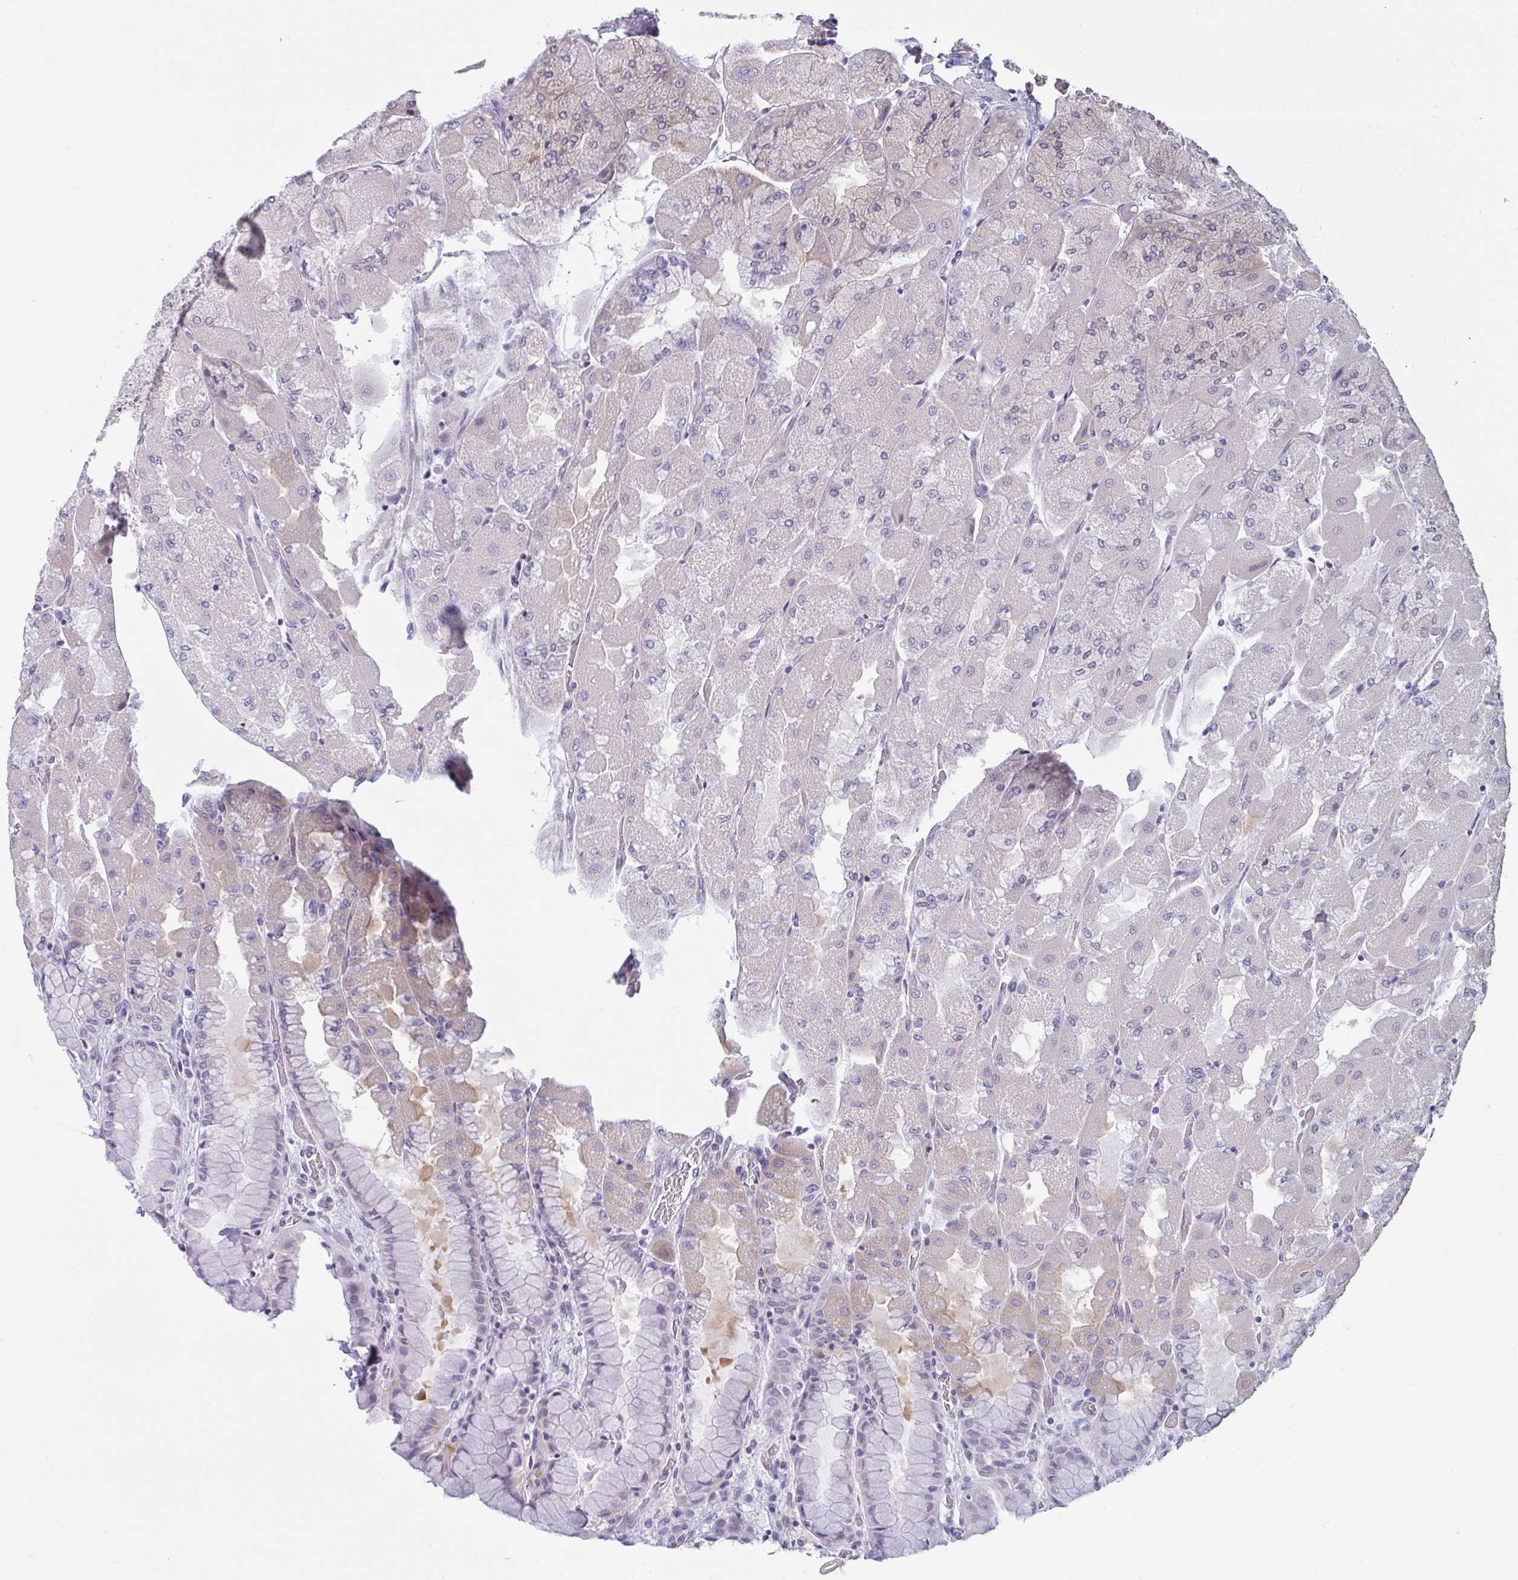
{"staining": {"intensity": "moderate", "quantity": "25%-75%", "location": "cytoplasmic/membranous"}, "tissue": "stomach", "cell_type": "Glandular cells", "image_type": "normal", "snomed": [{"axis": "morphology", "description": "Normal tissue, NOS"}, {"axis": "topography", "description": "Stomach"}], "caption": "This histopathology image reveals immunohistochemistry staining of unremarkable stomach, with medium moderate cytoplasmic/membranous staining in about 25%-75% of glandular cells.", "gene": "TBC1D4", "patient": {"sex": "female", "age": 61}}